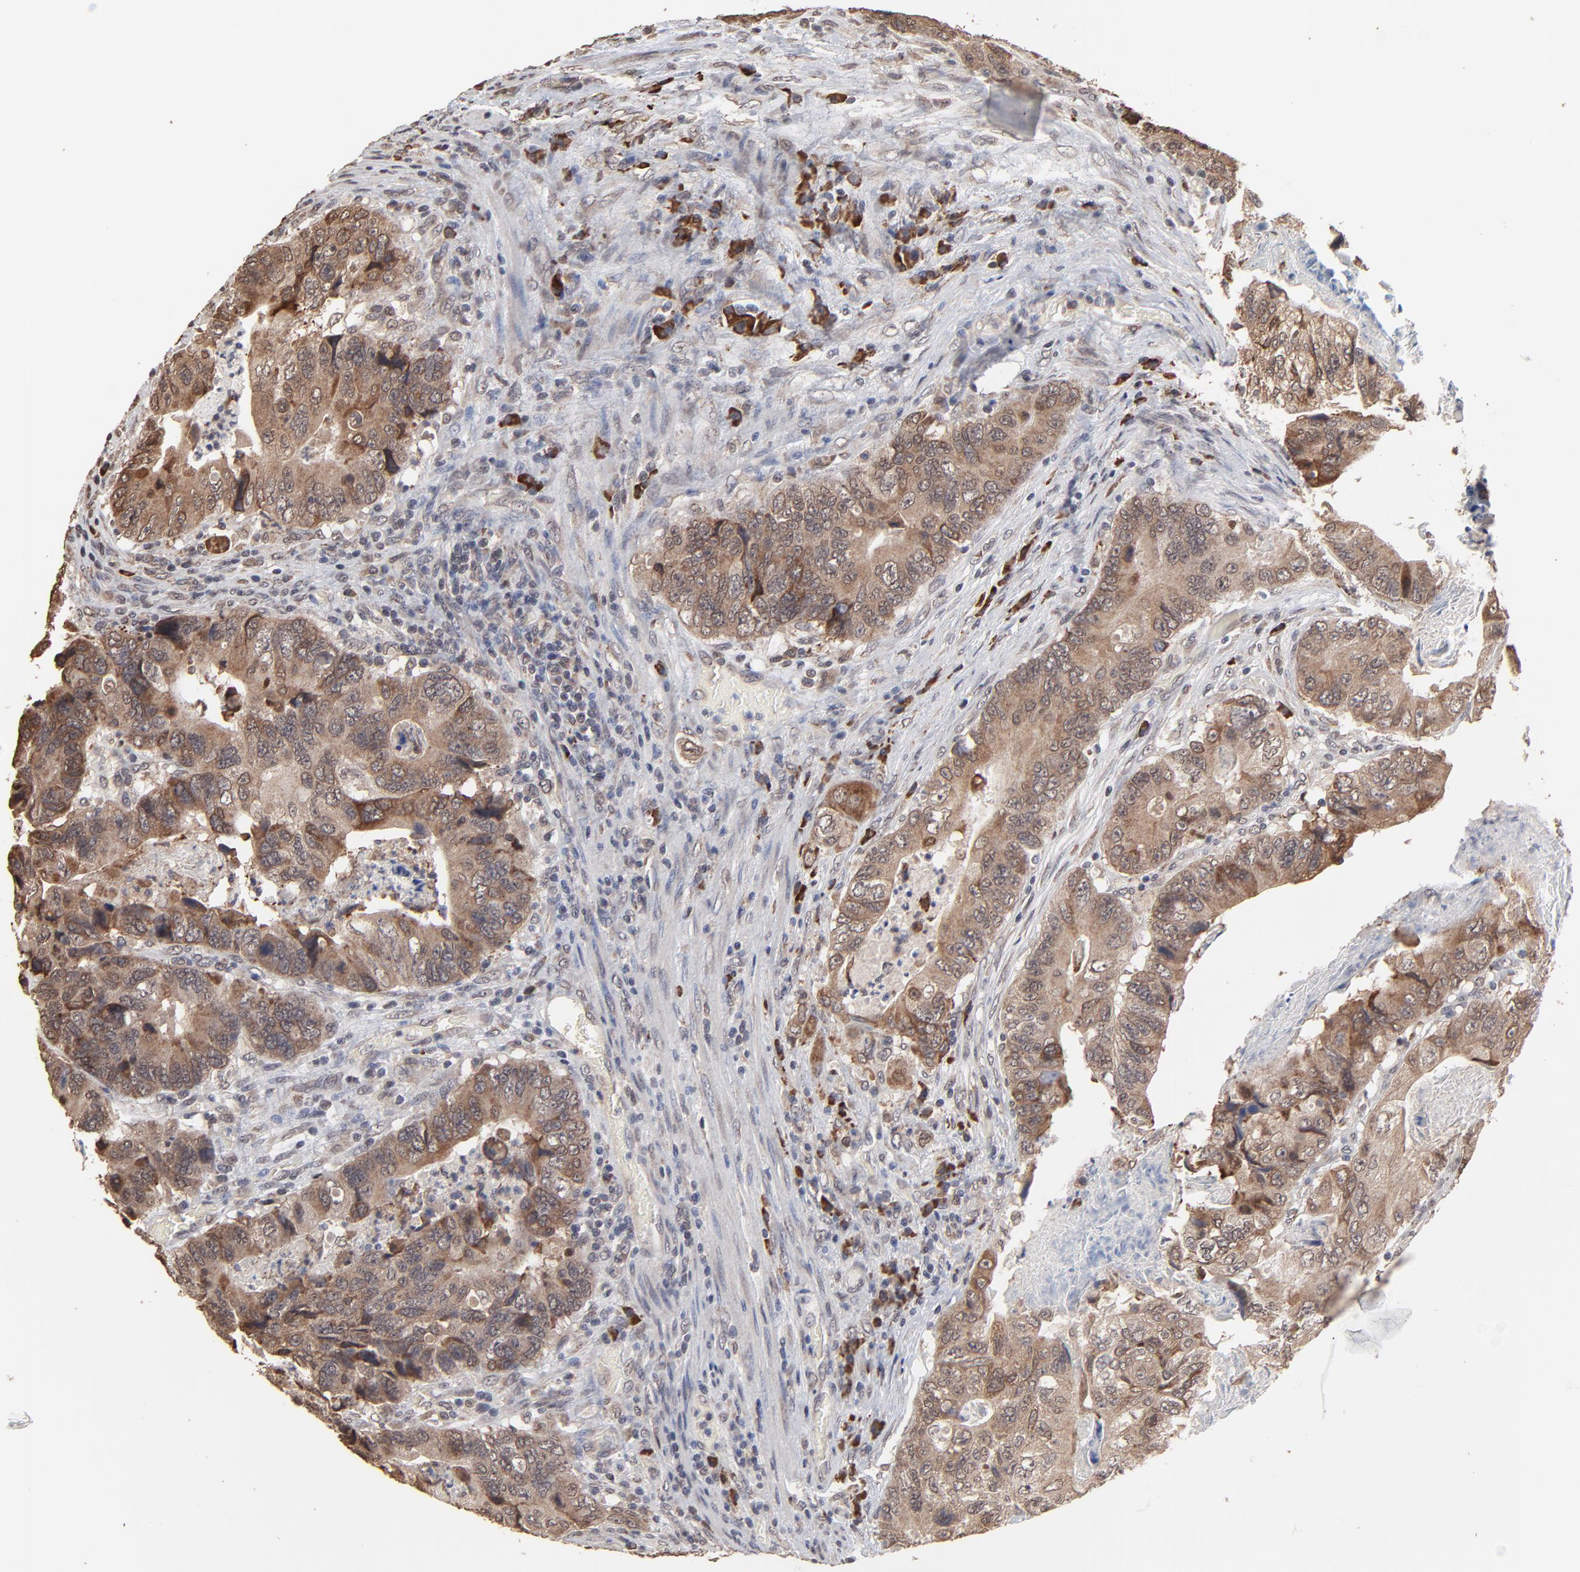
{"staining": {"intensity": "moderate", "quantity": ">75%", "location": "cytoplasmic/membranous"}, "tissue": "colorectal cancer", "cell_type": "Tumor cells", "image_type": "cancer", "snomed": [{"axis": "morphology", "description": "Adenocarcinoma, NOS"}, {"axis": "topography", "description": "Rectum"}], "caption": "This histopathology image displays colorectal adenocarcinoma stained with IHC to label a protein in brown. The cytoplasmic/membranous of tumor cells show moderate positivity for the protein. Nuclei are counter-stained blue.", "gene": "CHM", "patient": {"sex": "female", "age": 82}}